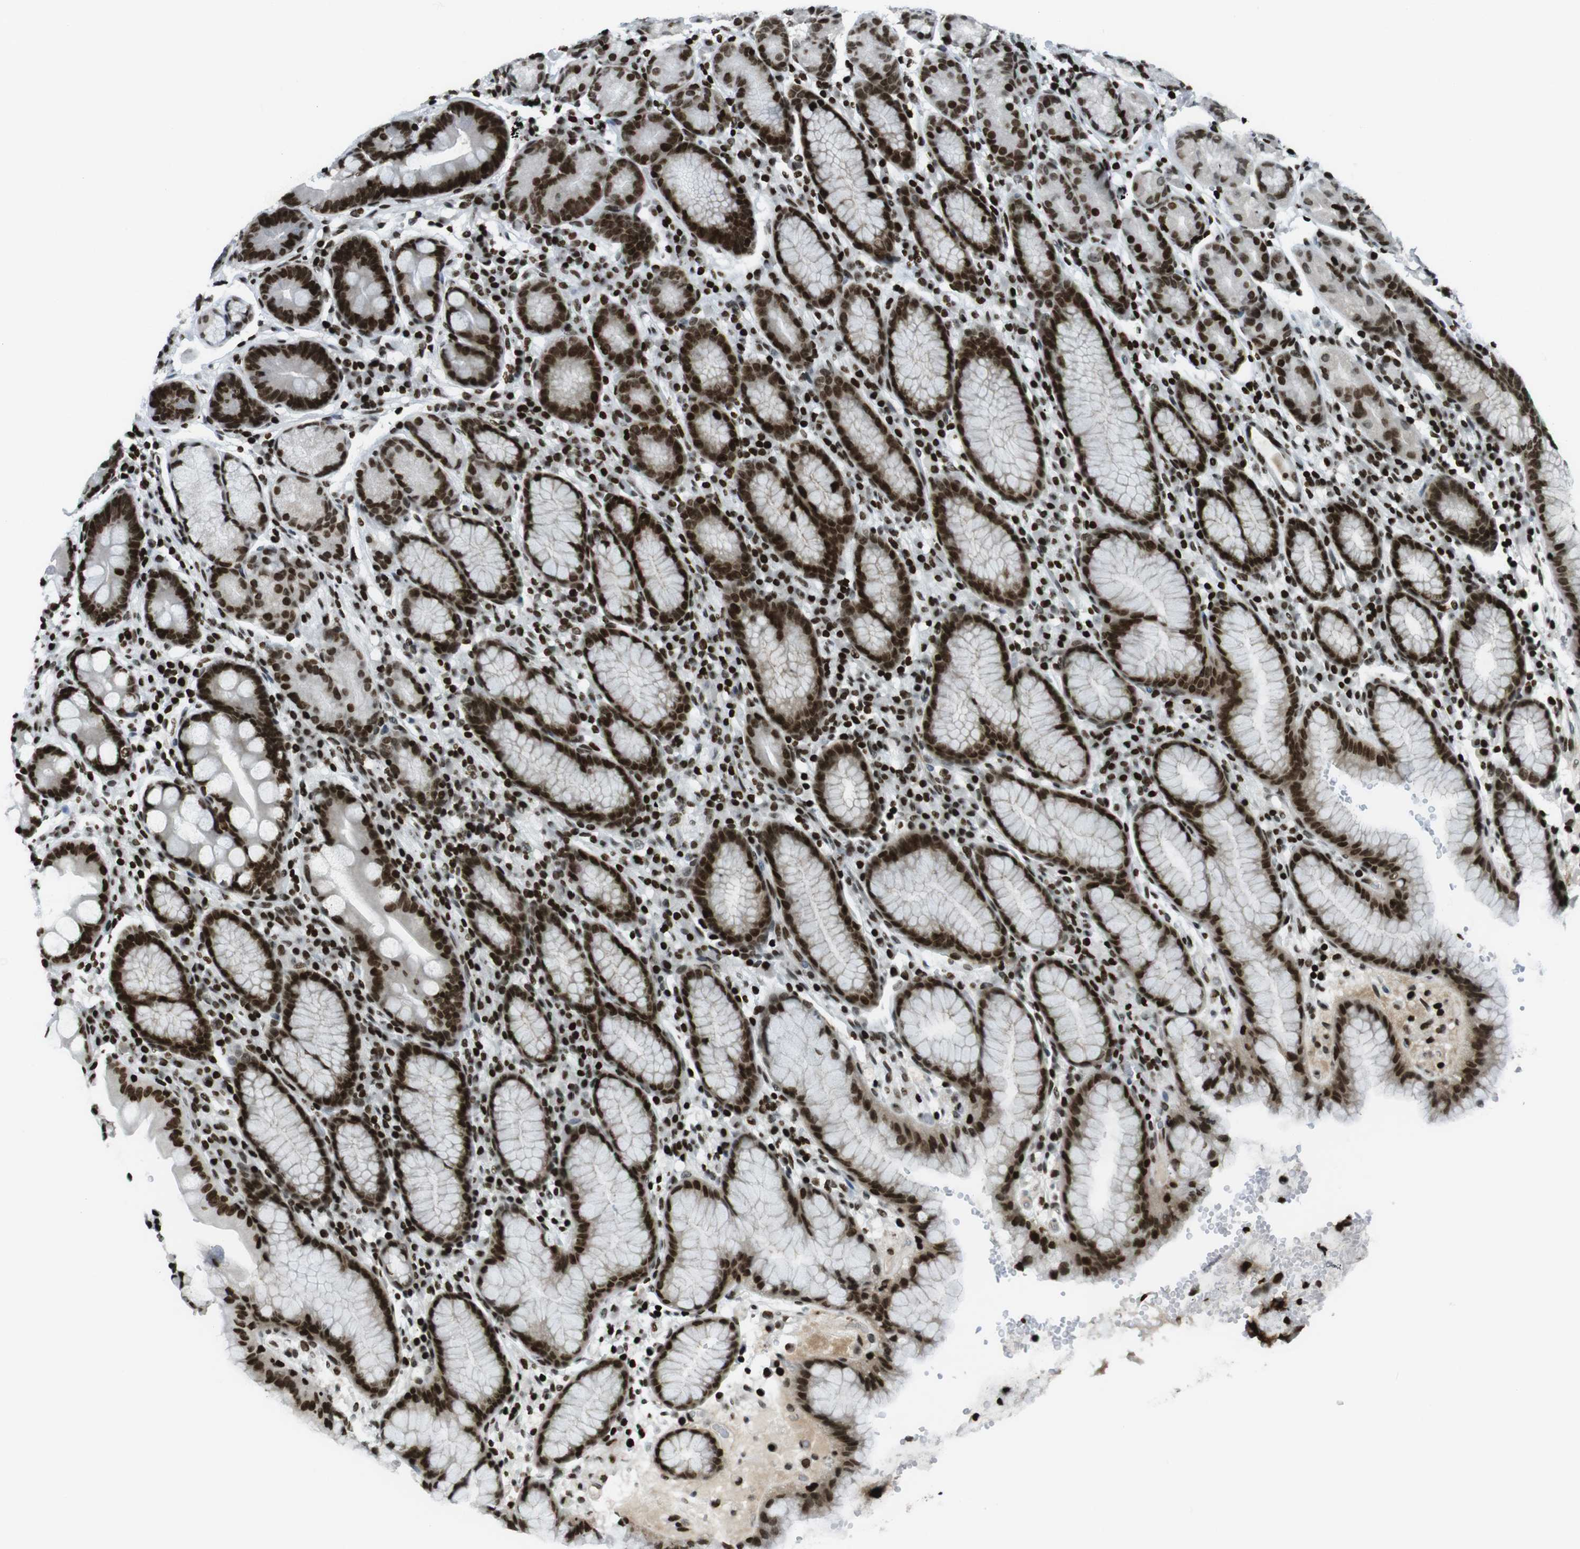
{"staining": {"intensity": "strong", "quantity": ">75%", "location": "nuclear"}, "tissue": "stomach", "cell_type": "Glandular cells", "image_type": "normal", "snomed": [{"axis": "morphology", "description": "Normal tissue, NOS"}, {"axis": "topography", "description": "Stomach, lower"}], "caption": "Protein staining by immunohistochemistry reveals strong nuclear expression in about >75% of glandular cells in benign stomach.", "gene": "H2AC8", "patient": {"sex": "male", "age": 52}}